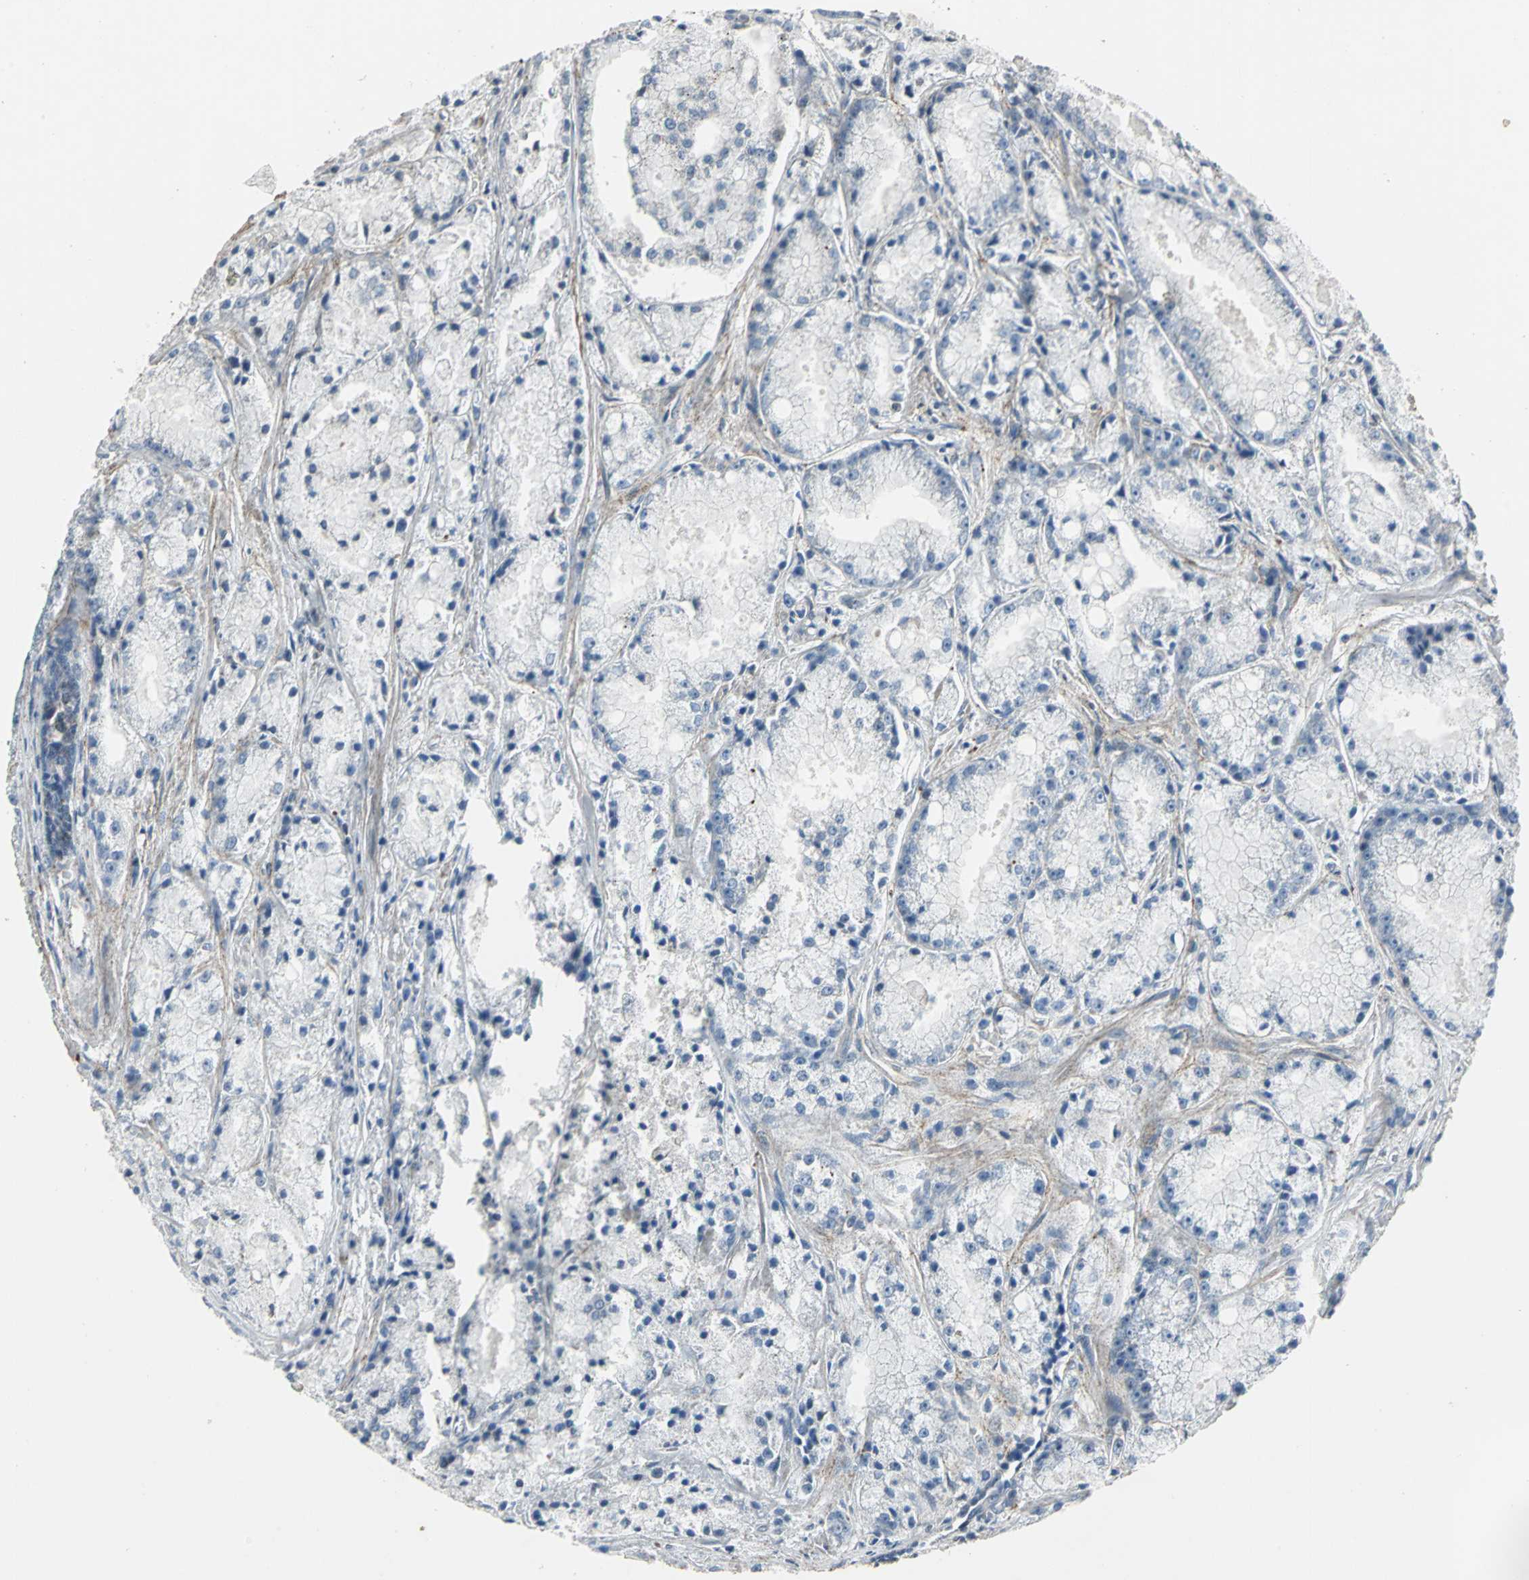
{"staining": {"intensity": "negative", "quantity": "none", "location": "none"}, "tissue": "prostate cancer", "cell_type": "Tumor cells", "image_type": "cancer", "snomed": [{"axis": "morphology", "description": "Adenocarcinoma, Low grade"}, {"axis": "topography", "description": "Prostate"}], "caption": "A histopathology image of human prostate adenocarcinoma (low-grade) is negative for staining in tumor cells. (DAB immunohistochemistry visualized using brightfield microscopy, high magnification).", "gene": "DNAJB4", "patient": {"sex": "male", "age": 64}}